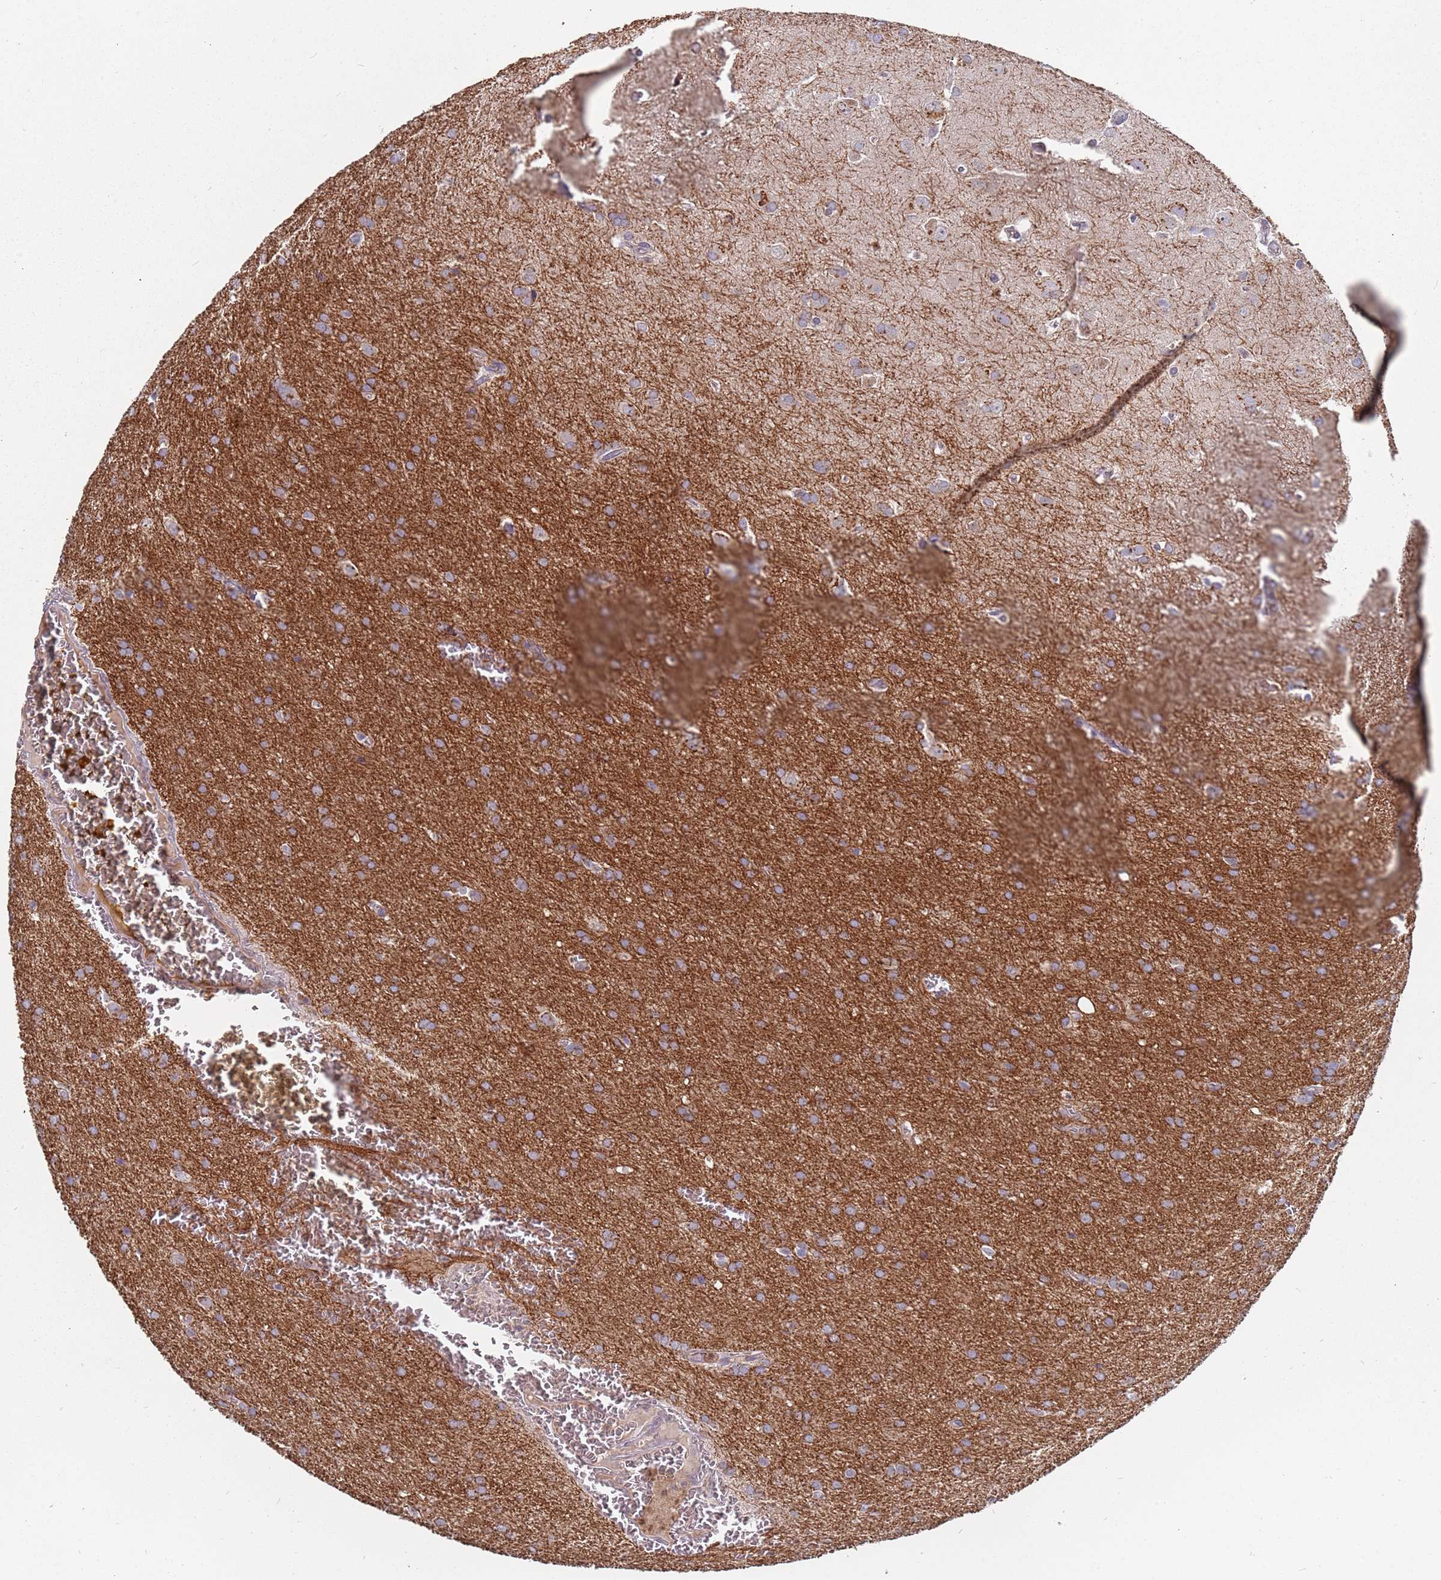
{"staining": {"intensity": "negative", "quantity": "none", "location": "none"}, "tissue": "glioma", "cell_type": "Tumor cells", "image_type": "cancer", "snomed": [{"axis": "morphology", "description": "Glioma, malignant, Low grade"}, {"axis": "topography", "description": "Brain"}], "caption": "Immunohistochemical staining of human glioma displays no significant staining in tumor cells.", "gene": "TCEANC2", "patient": {"sex": "female", "age": 32}}